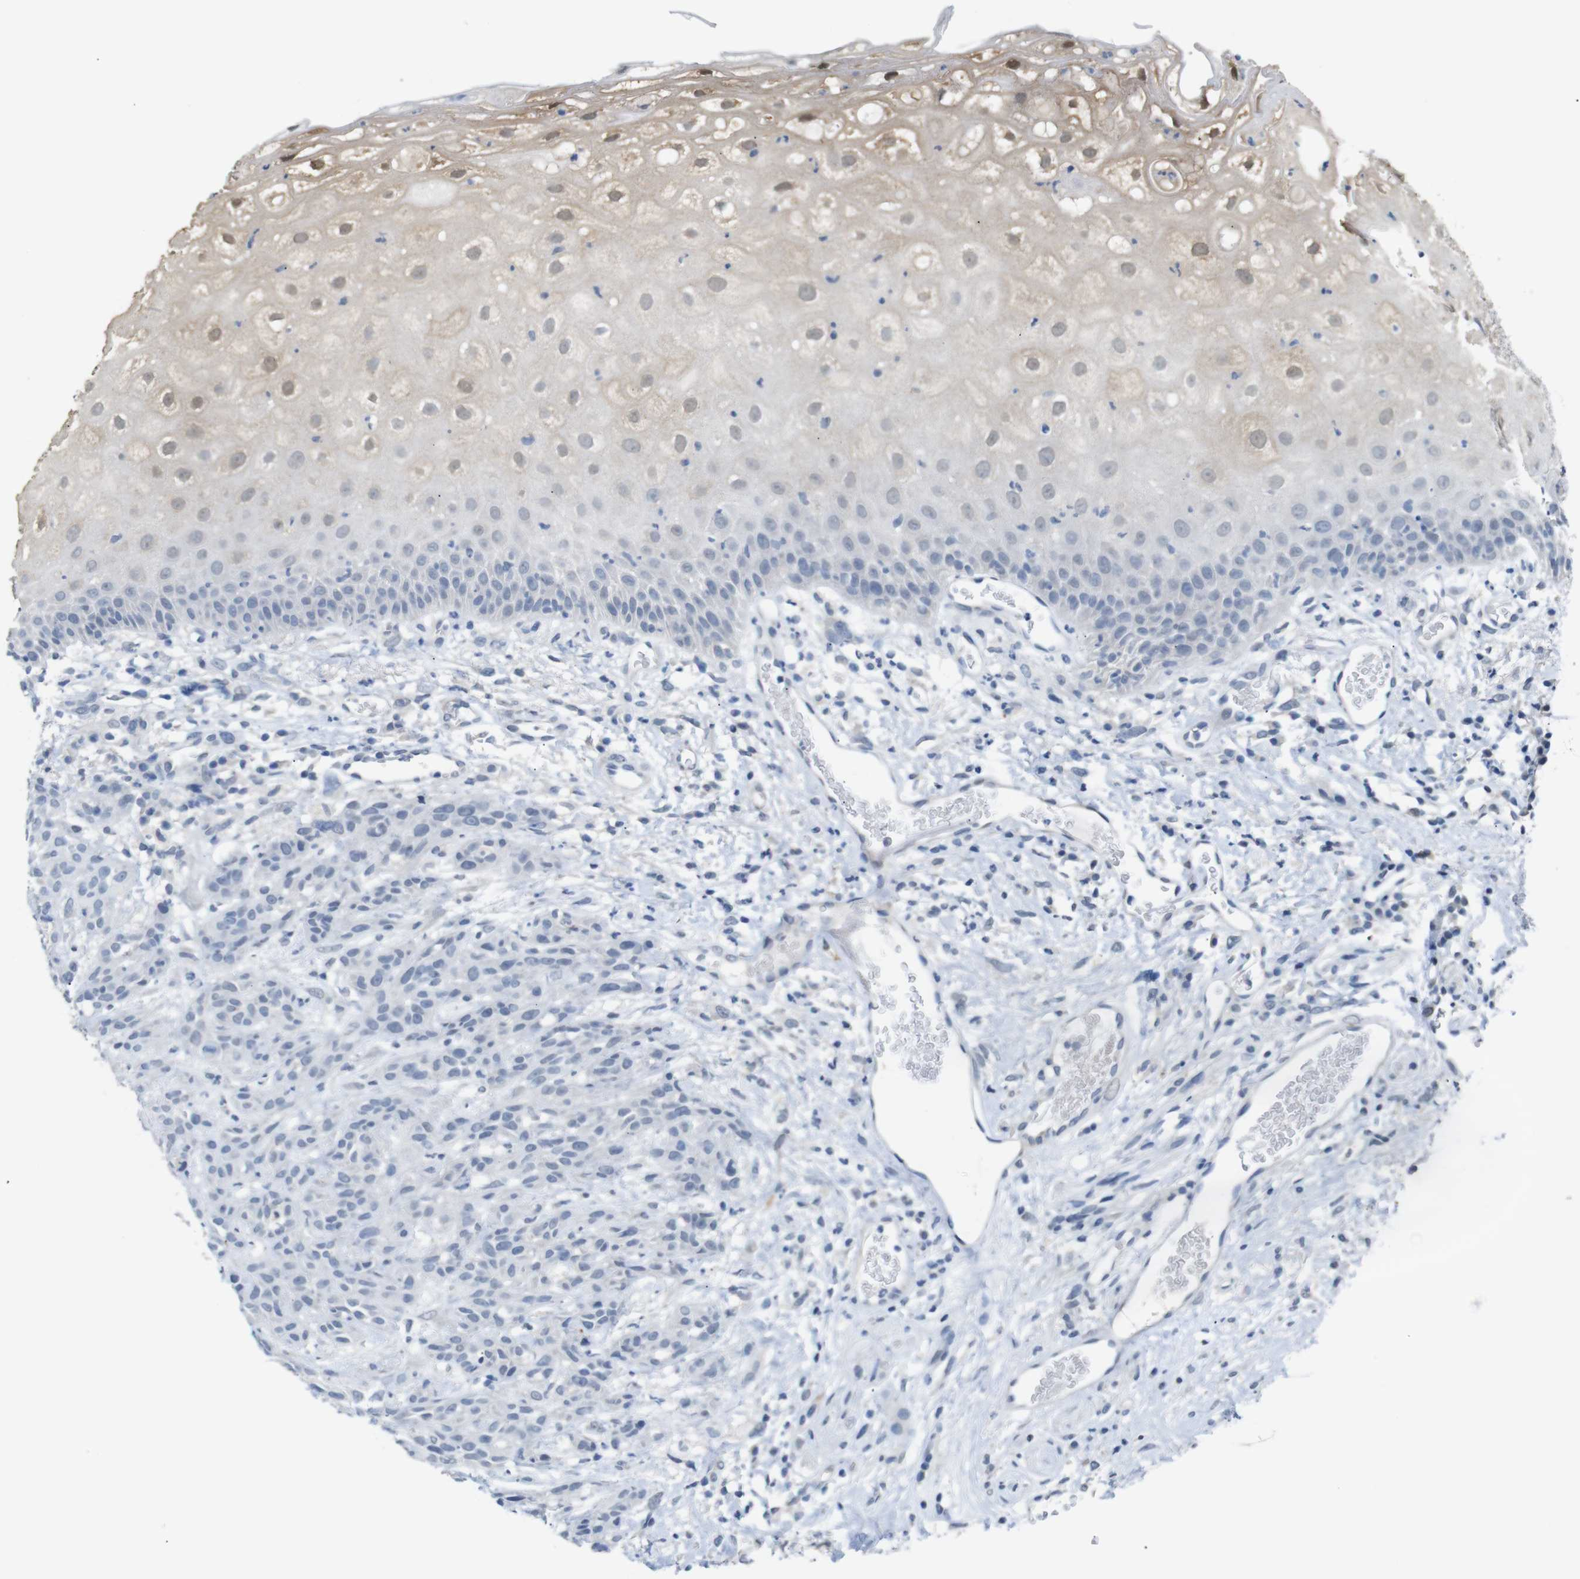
{"staining": {"intensity": "negative", "quantity": "none", "location": "none"}, "tissue": "head and neck cancer", "cell_type": "Tumor cells", "image_type": "cancer", "snomed": [{"axis": "morphology", "description": "Normal tissue, NOS"}, {"axis": "morphology", "description": "Squamous cell carcinoma, NOS"}, {"axis": "topography", "description": "Cartilage tissue"}, {"axis": "topography", "description": "Head-Neck"}], "caption": "Immunohistochemistry (IHC) of head and neck cancer (squamous cell carcinoma) exhibits no staining in tumor cells.", "gene": "CHRM5", "patient": {"sex": "male", "age": 62}}